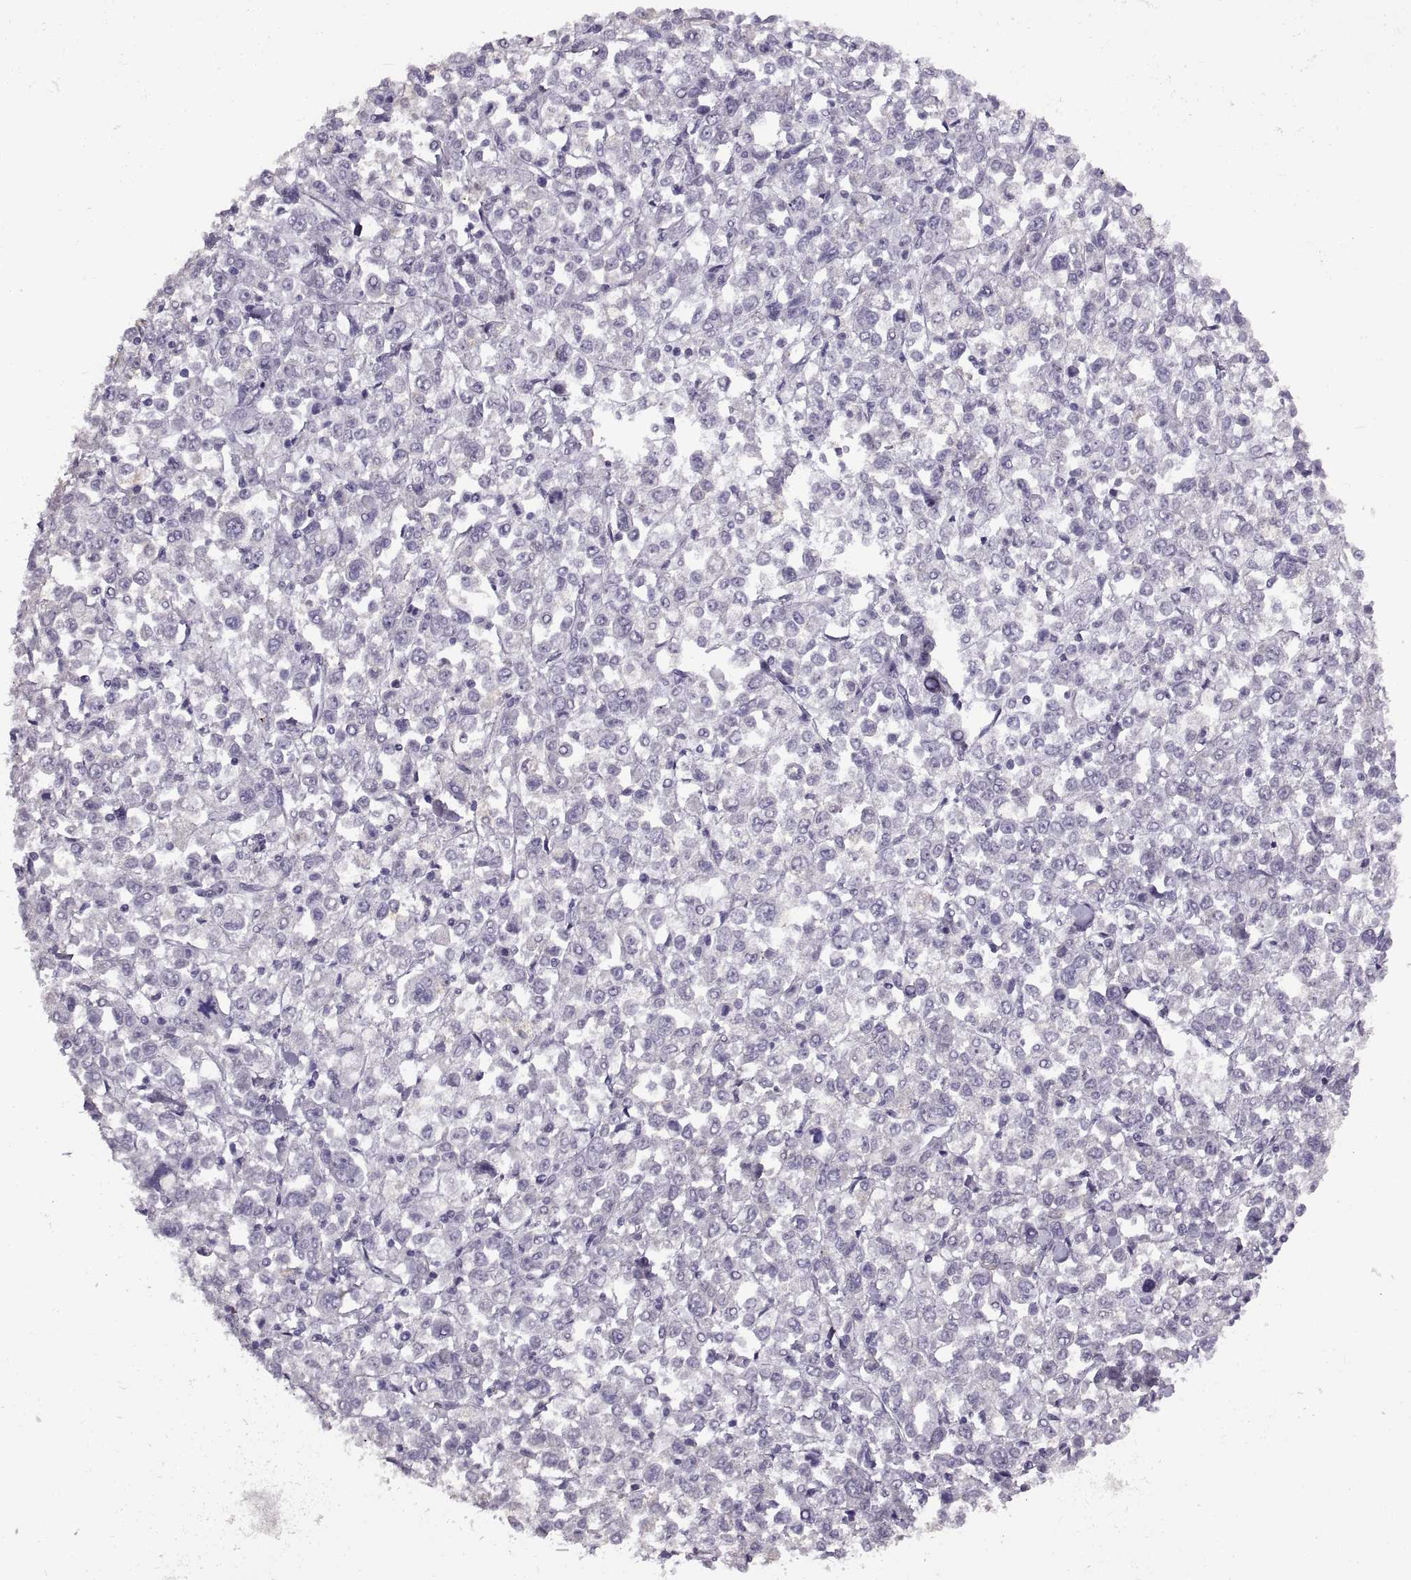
{"staining": {"intensity": "negative", "quantity": "none", "location": "none"}, "tissue": "stomach cancer", "cell_type": "Tumor cells", "image_type": "cancer", "snomed": [{"axis": "morphology", "description": "Adenocarcinoma, NOS"}, {"axis": "topography", "description": "Stomach, upper"}], "caption": "Immunohistochemistry photomicrograph of neoplastic tissue: human stomach cancer stained with DAB shows no significant protein expression in tumor cells.", "gene": "SYNGR4", "patient": {"sex": "male", "age": 70}}